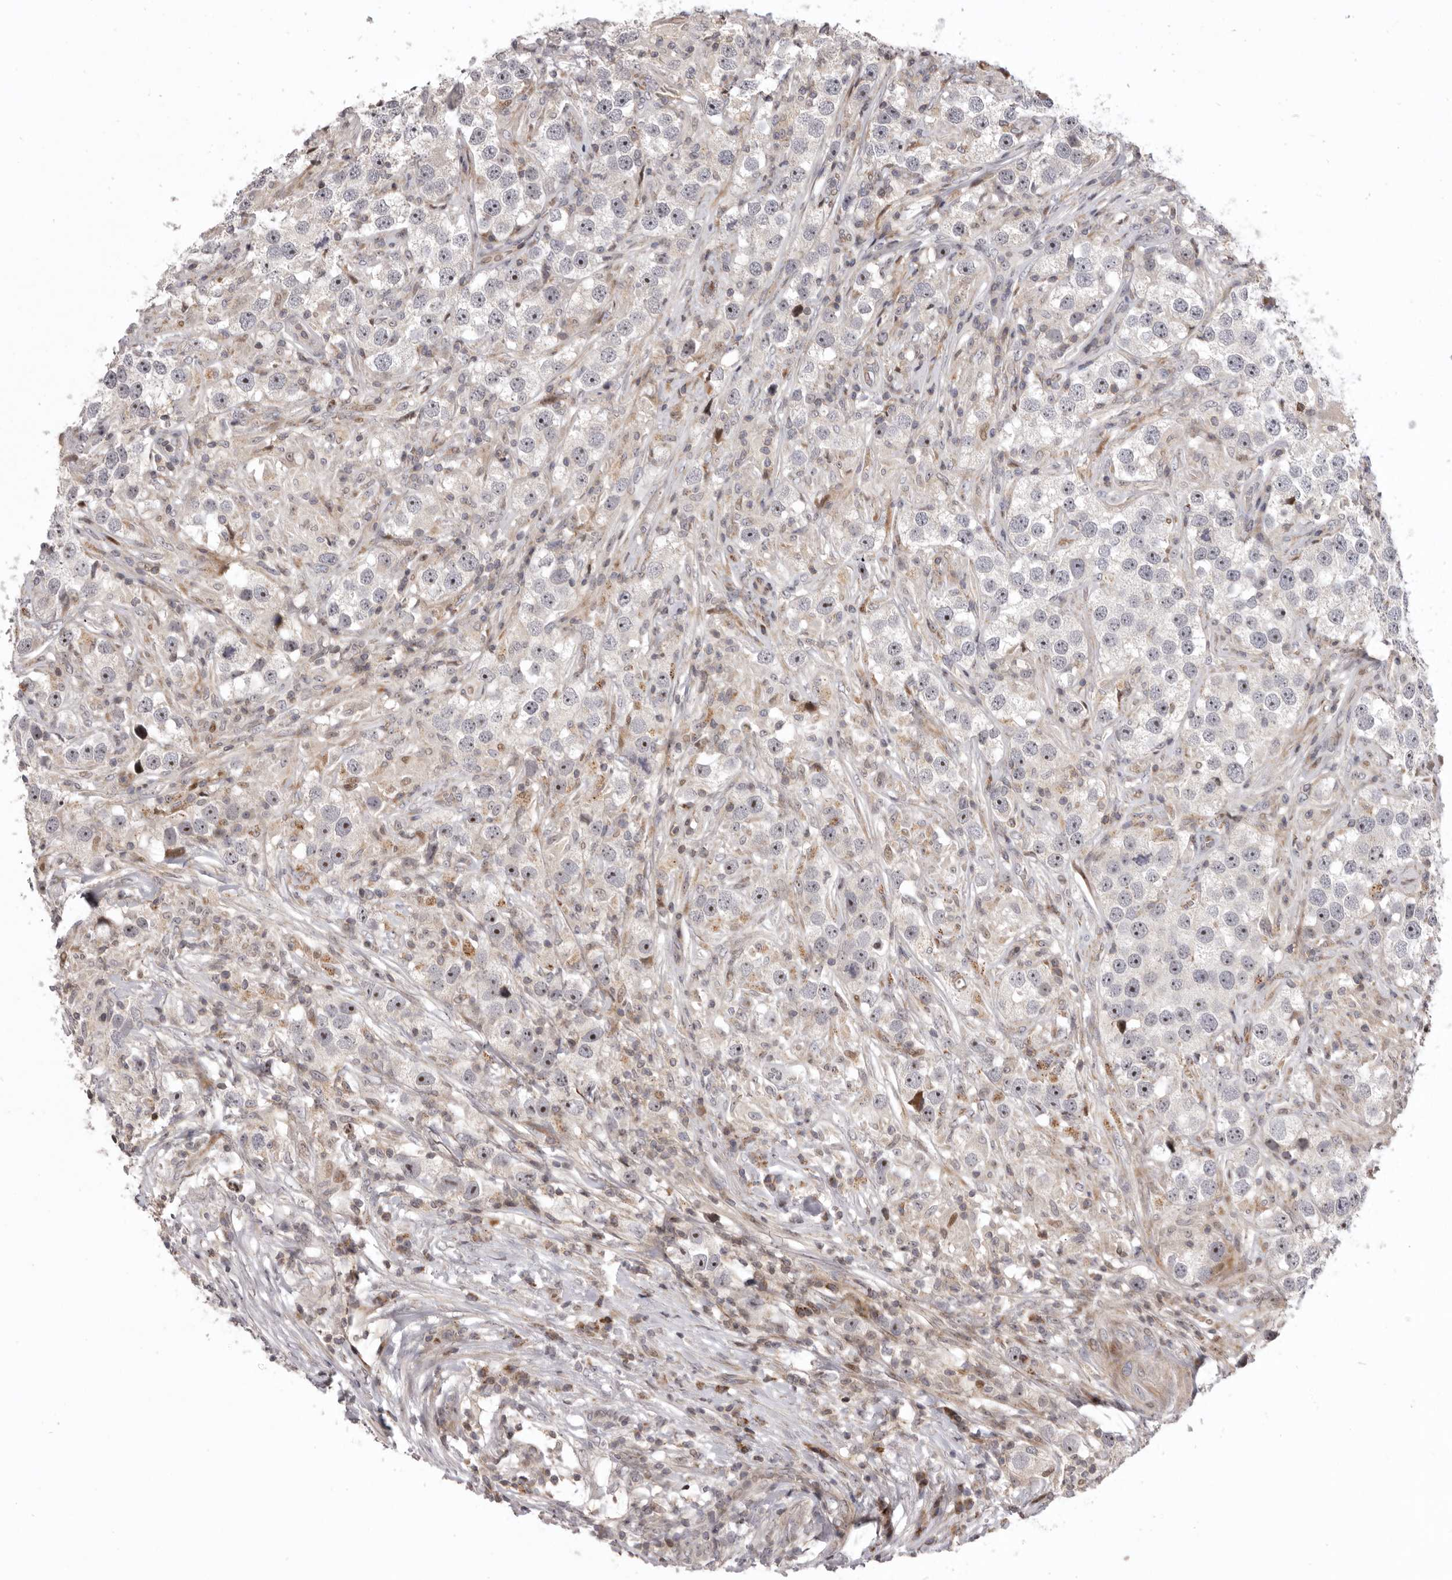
{"staining": {"intensity": "moderate", "quantity": "25%-75%", "location": "nuclear"}, "tissue": "testis cancer", "cell_type": "Tumor cells", "image_type": "cancer", "snomed": [{"axis": "morphology", "description": "Seminoma, NOS"}, {"axis": "topography", "description": "Testis"}], "caption": "IHC of seminoma (testis) demonstrates medium levels of moderate nuclear staining in approximately 25%-75% of tumor cells. IHC stains the protein of interest in brown and the nuclei are stained blue.", "gene": "AZIN1", "patient": {"sex": "male", "age": 49}}